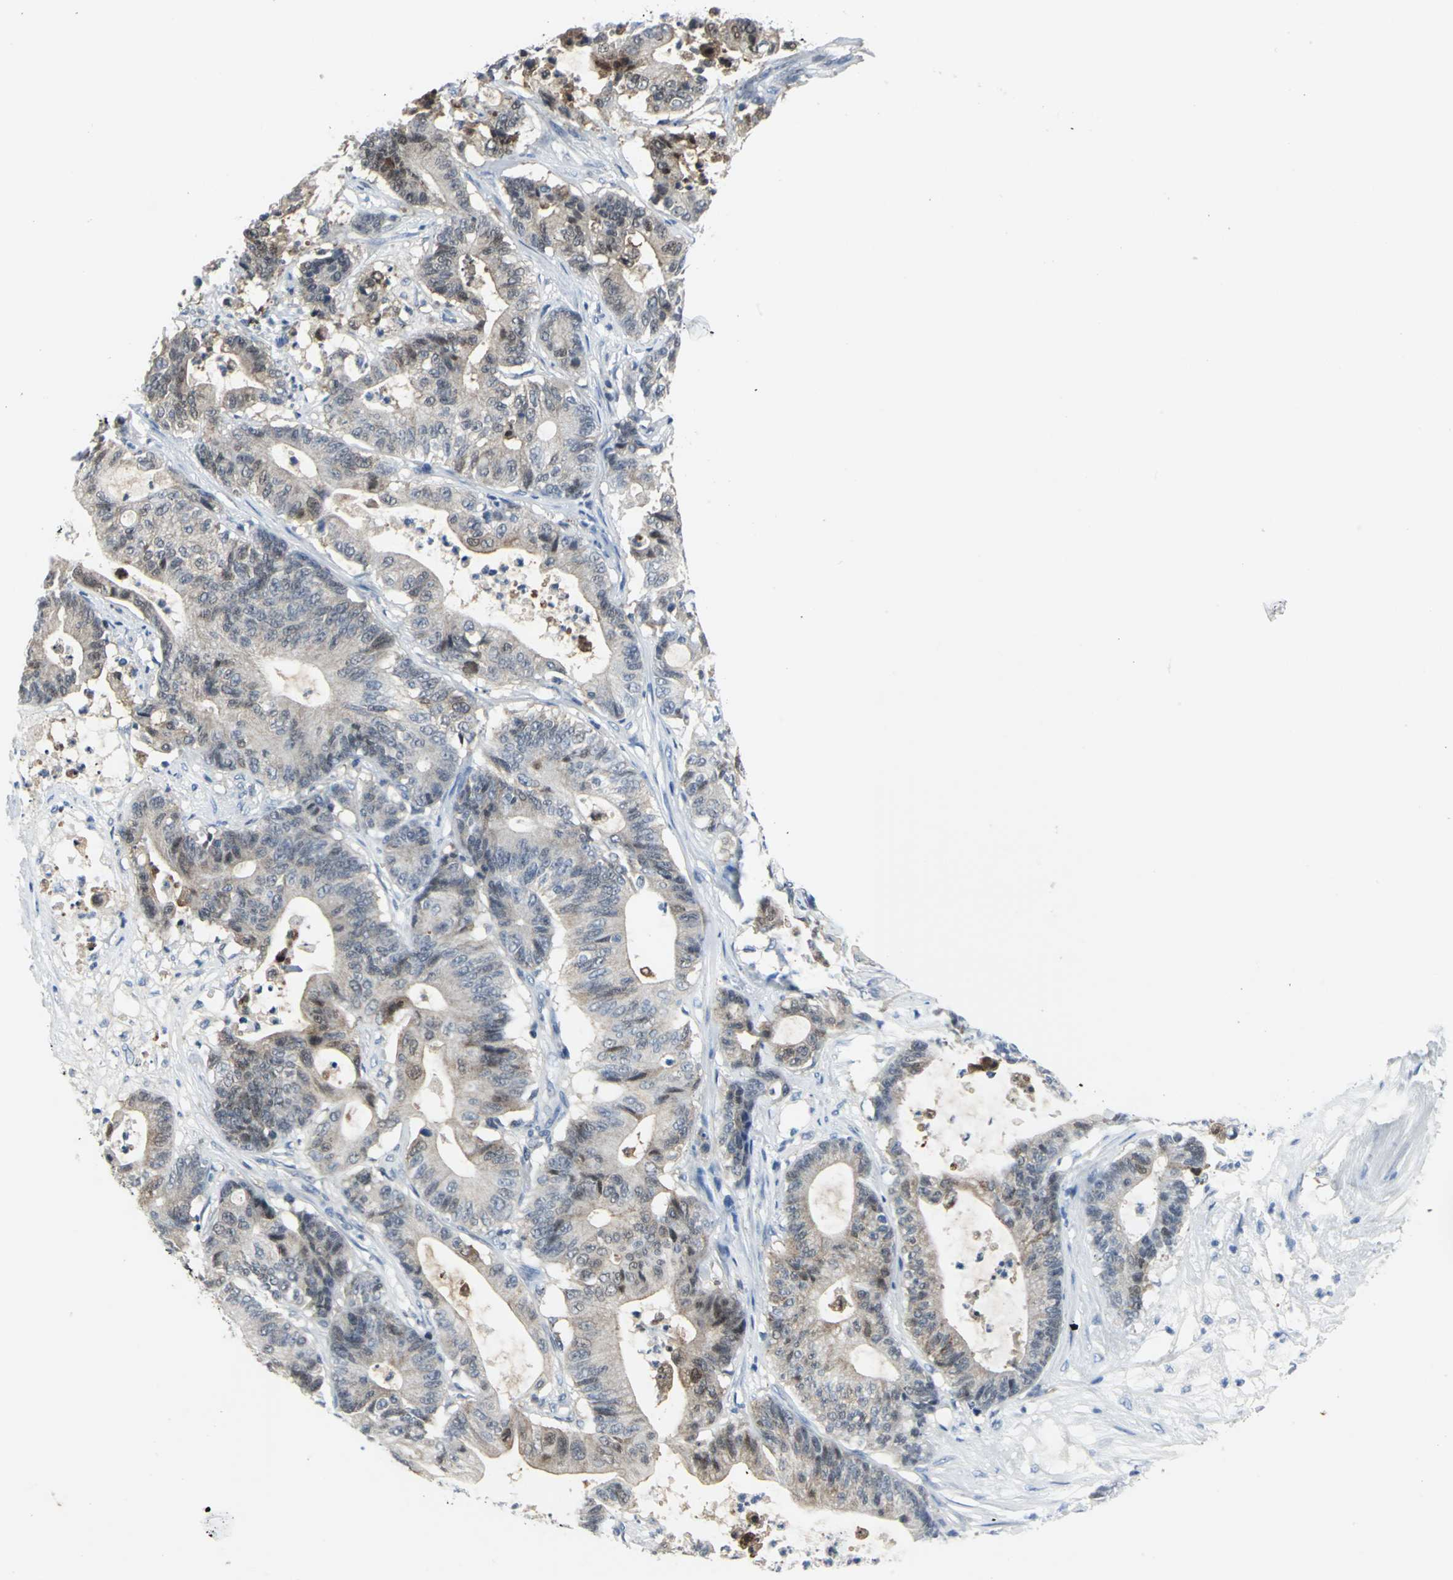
{"staining": {"intensity": "weak", "quantity": "25%-75%", "location": "cytoplasmic/membranous"}, "tissue": "colorectal cancer", "cell_type": "Tumor cells", "image_type": "cancer", "snomed": [{"axis": "morphology", "description": "Adenocarcinoma, NOS"}, {"axis": "topography", "description": "Colon"}], "caption": "Colorectal cancer (adenocarcinoma) stained with IHC reveals weak cytoplasmic/membranous staining in about 25%-75% of tumor cells. (DAB = brown stain, brightfield microscopy at high magnification).", "gene": "SFN", "patient": {"sex": "female", "age": 84}}